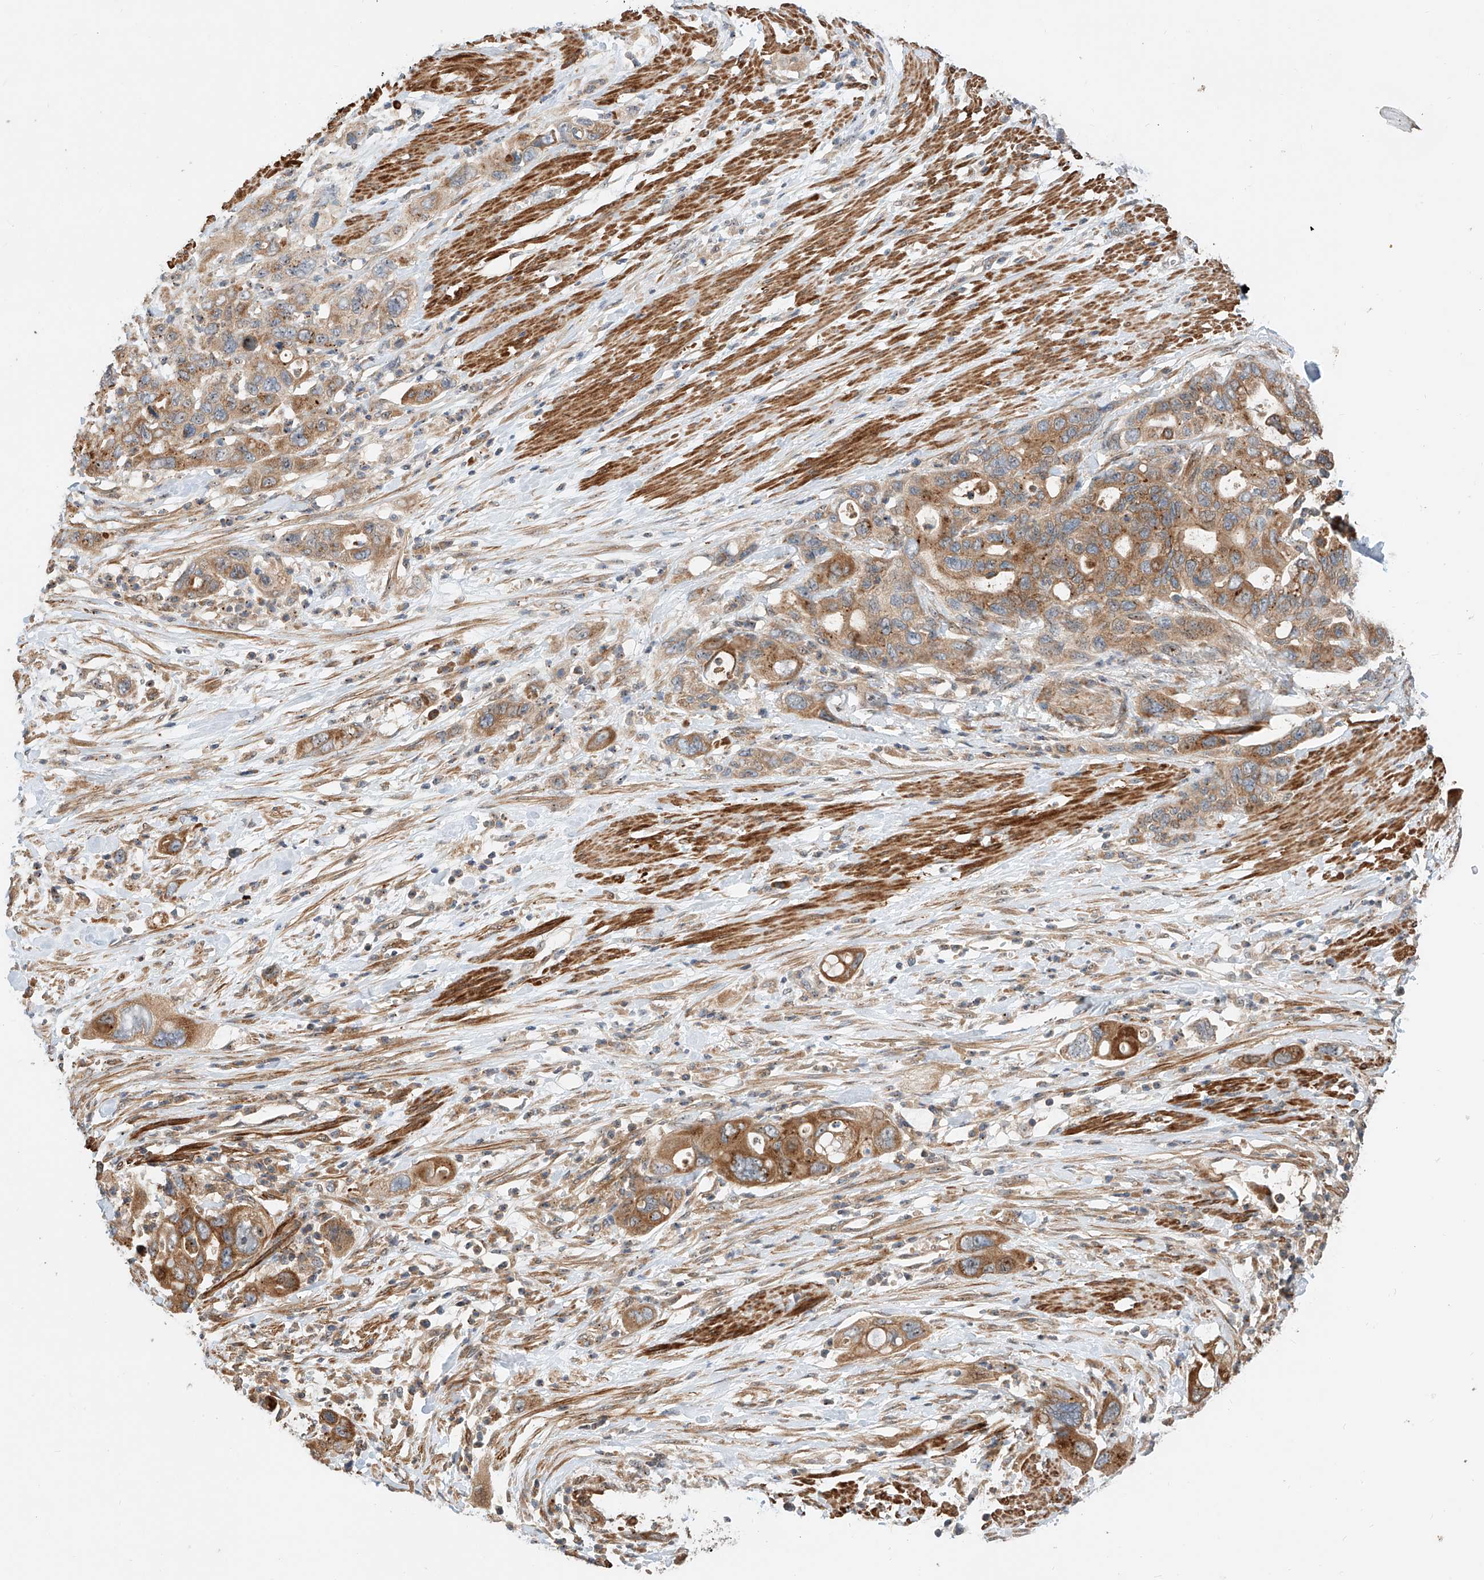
{"staining": {"intensity": "moderate", "quantity": ">75%", "location": "cytoplasmic/membranous"}, "tissue": "pancreatic cancer", "cell_type": "Tumor cells", "image_type": "cancer", "snomed": [{"axis": "morphology", "description": "Adenocarcinoma, NOS"}, {"axis": "topography", "description": "Pancreas"}], "caption": "Pancreatic cancer stained with a protein marker demonstrates moderate staining in tumor cells.", "gene": "CPAMD8", "patient": {"sex": "female", "age": 71}}